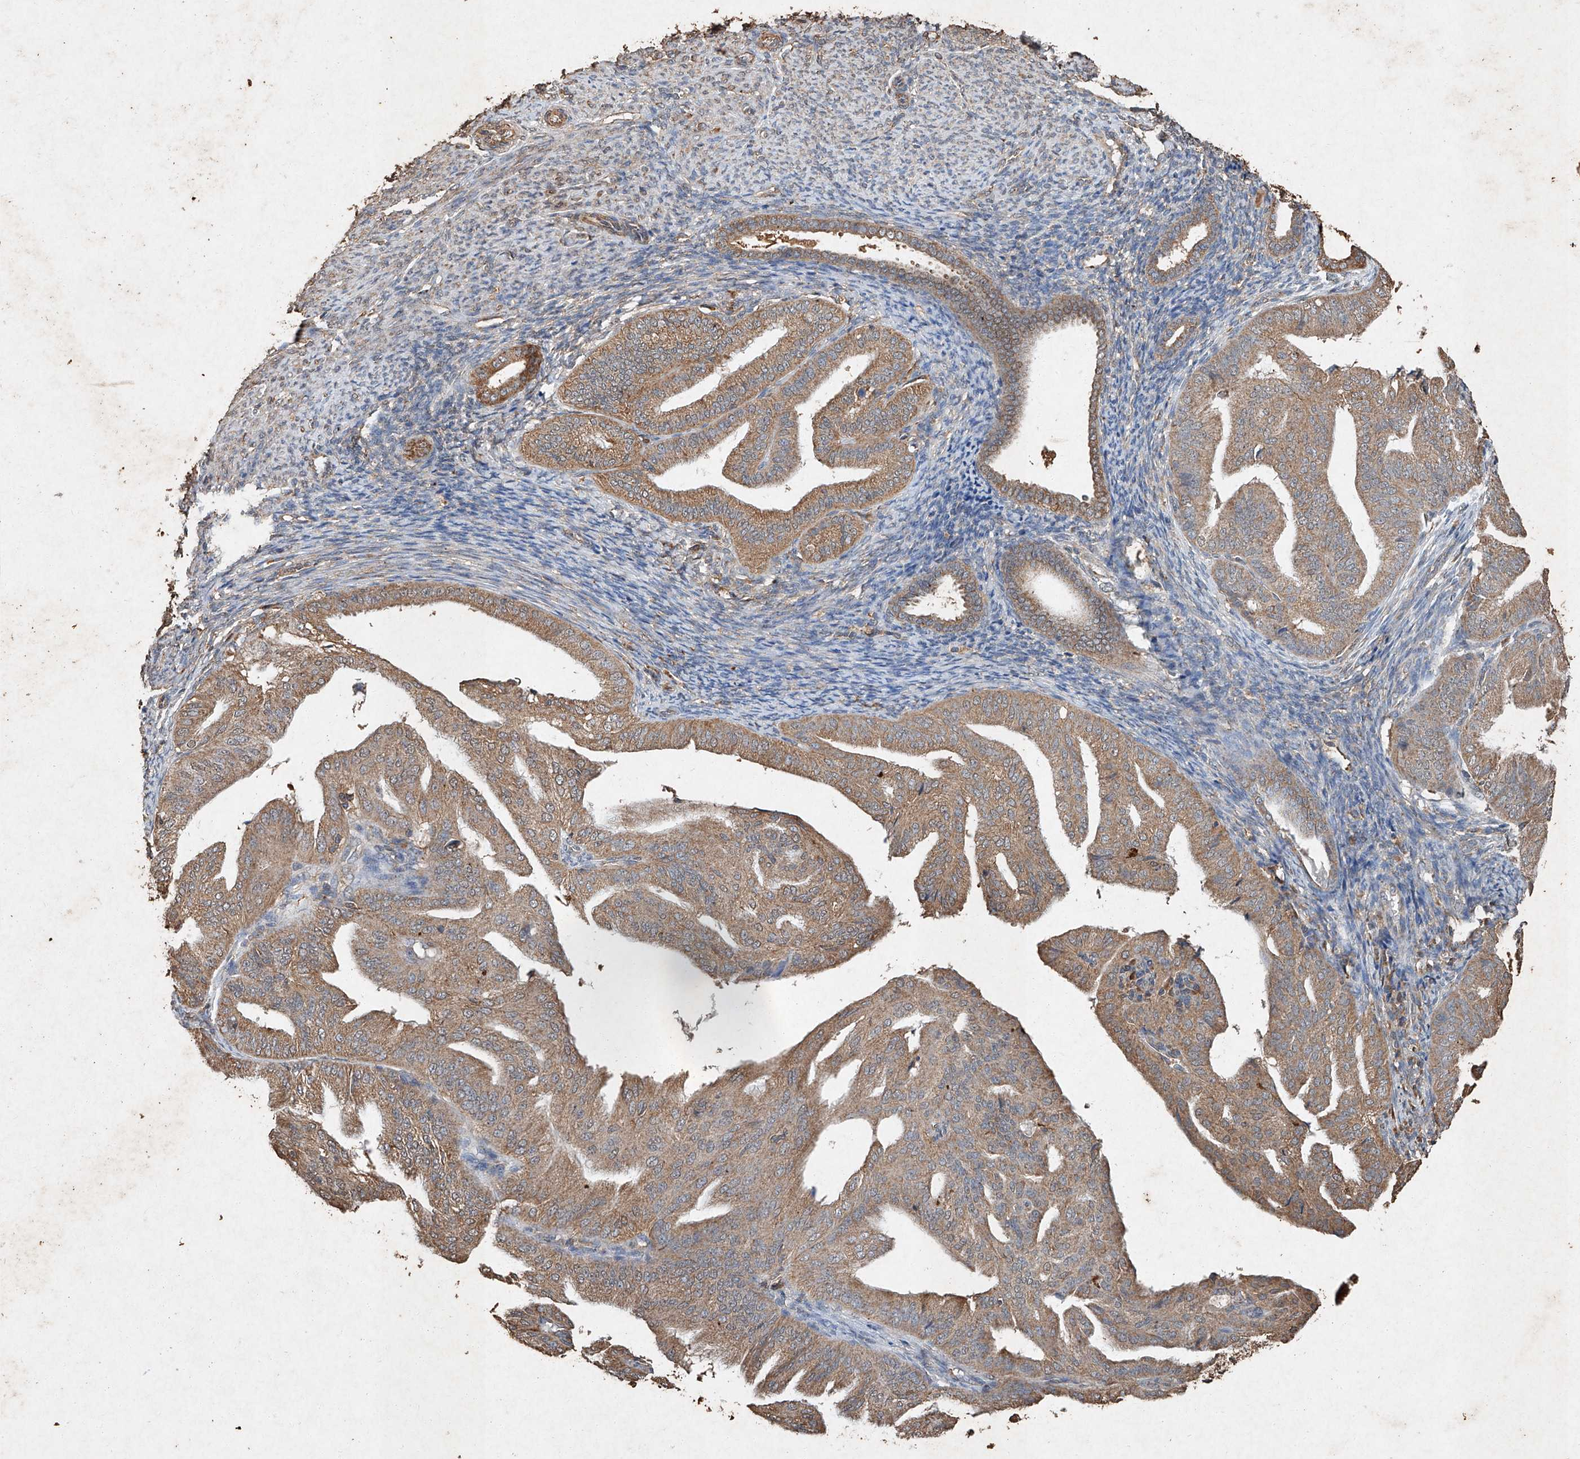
{"staining": {"intensity": "moderate", "quantity": ">75%", "location": "cytoplasmic/membranous"}, "tissue": "endometrial cancer", "cell_type": "Tumor cells", "image_type": "cancer", "snomed": [{"axis": "morphology", "description": "Adenocarcinoma, NOS"}, {"axis": "topography", "description": "Endometrium"}], "caption": "Brown immunohistochemical staining in human endometrial adenocarcinoma demonstrates moderate cytoplasmic/membranous expression in about >75% of tumor cells.", "gene": "STK3", "patient": {"sex": "female", "age": 58}}